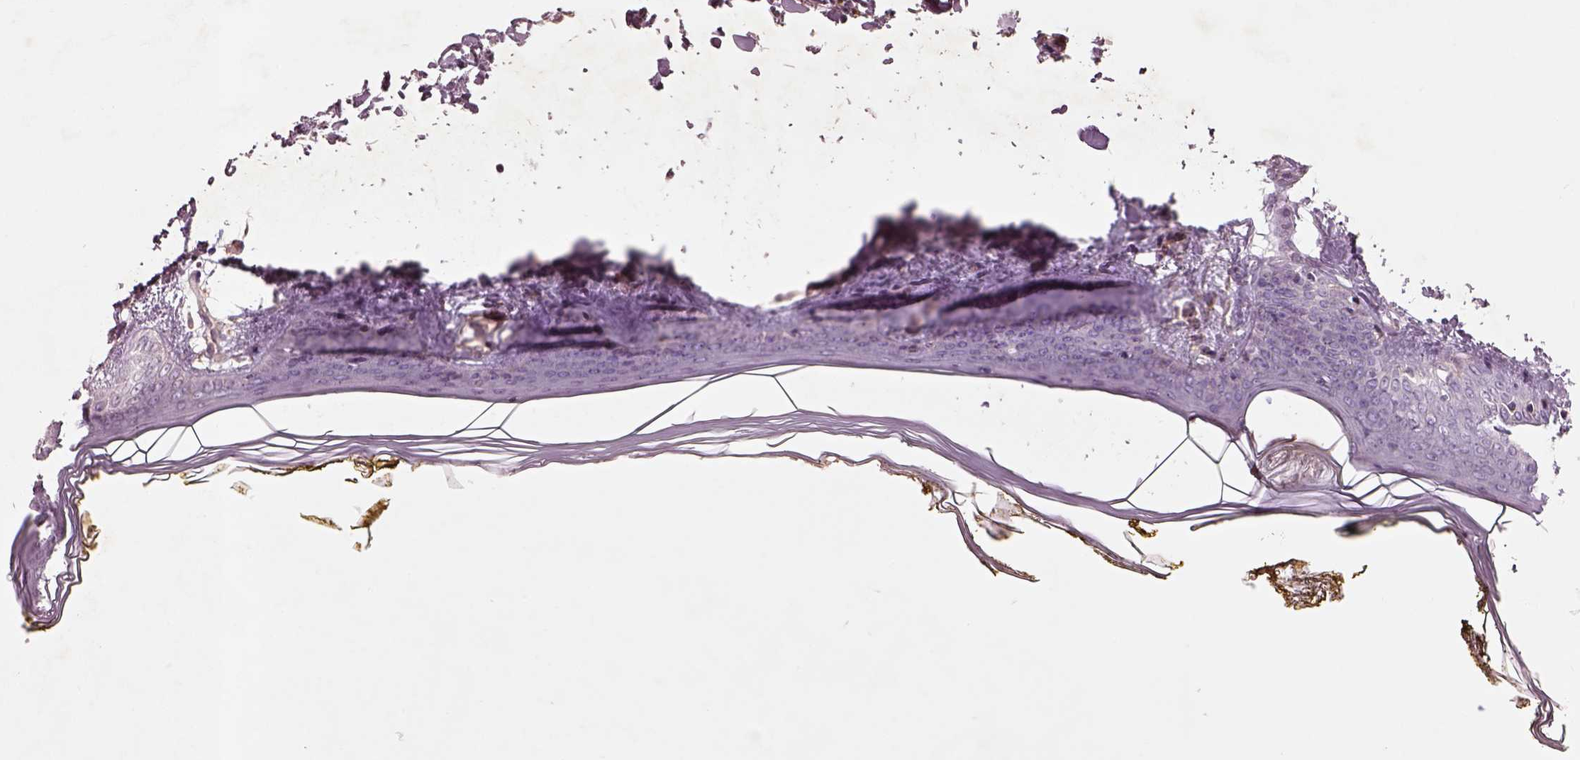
{"staining": {"intensity": "negative", "quantity": "none", "location": "none"}, "tissue": "skin", "cell_type": "Fibroblasts", "image_type": "normal", "snomed": [{"axis": "morphology", "description": "Normal tissue, NOS"}, {"axis": "topography", "description": "Skin"}], "caption": "DAB immunohistochemical staining of unremarkable skin demonstrates no significant expression in fibroblasts.", "gene": "DUOXA2", "patient": {"sex": "female", "age": 34}}